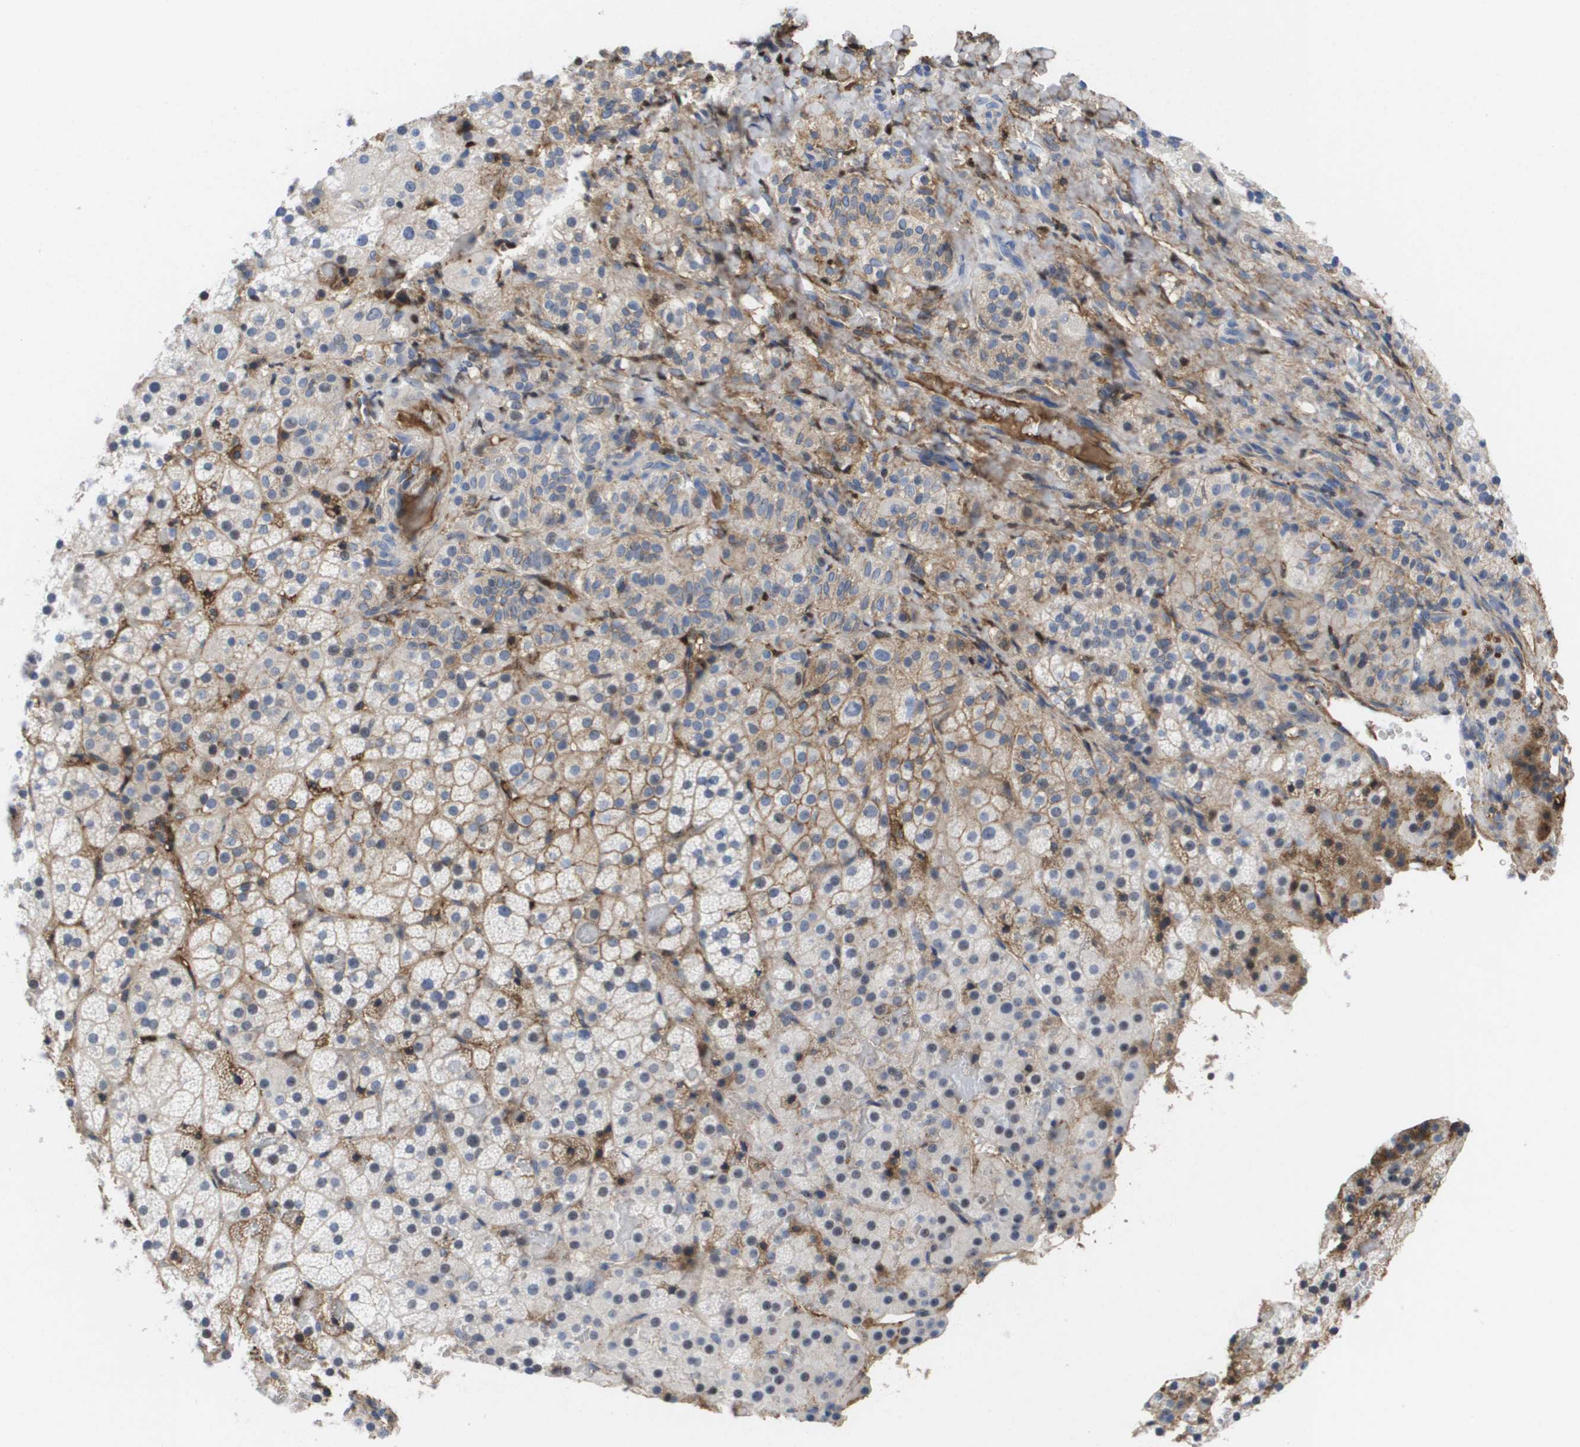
{"staining": {"intensity": "weak", "quantity": "25%-75%", "location": "cytoplasmic/membranous"}, "tissue": "adrenal gland", "cell_type": "Glandular cells", "image_type": "normal", "snomed": [{"axis": "morphology", "description": "Normal tissue, NOS"}, {"axis": "topography", "description": "Adrenal gland"}], "caption": "Immunohistochemical staining of normal human adrenal gland demonstrates weak cytoplasmic/membranous protein expression in about 25%-75% of glandular cells.", "gene": "SERPINC1", "patient": {"sex": "female", "age": 59}}